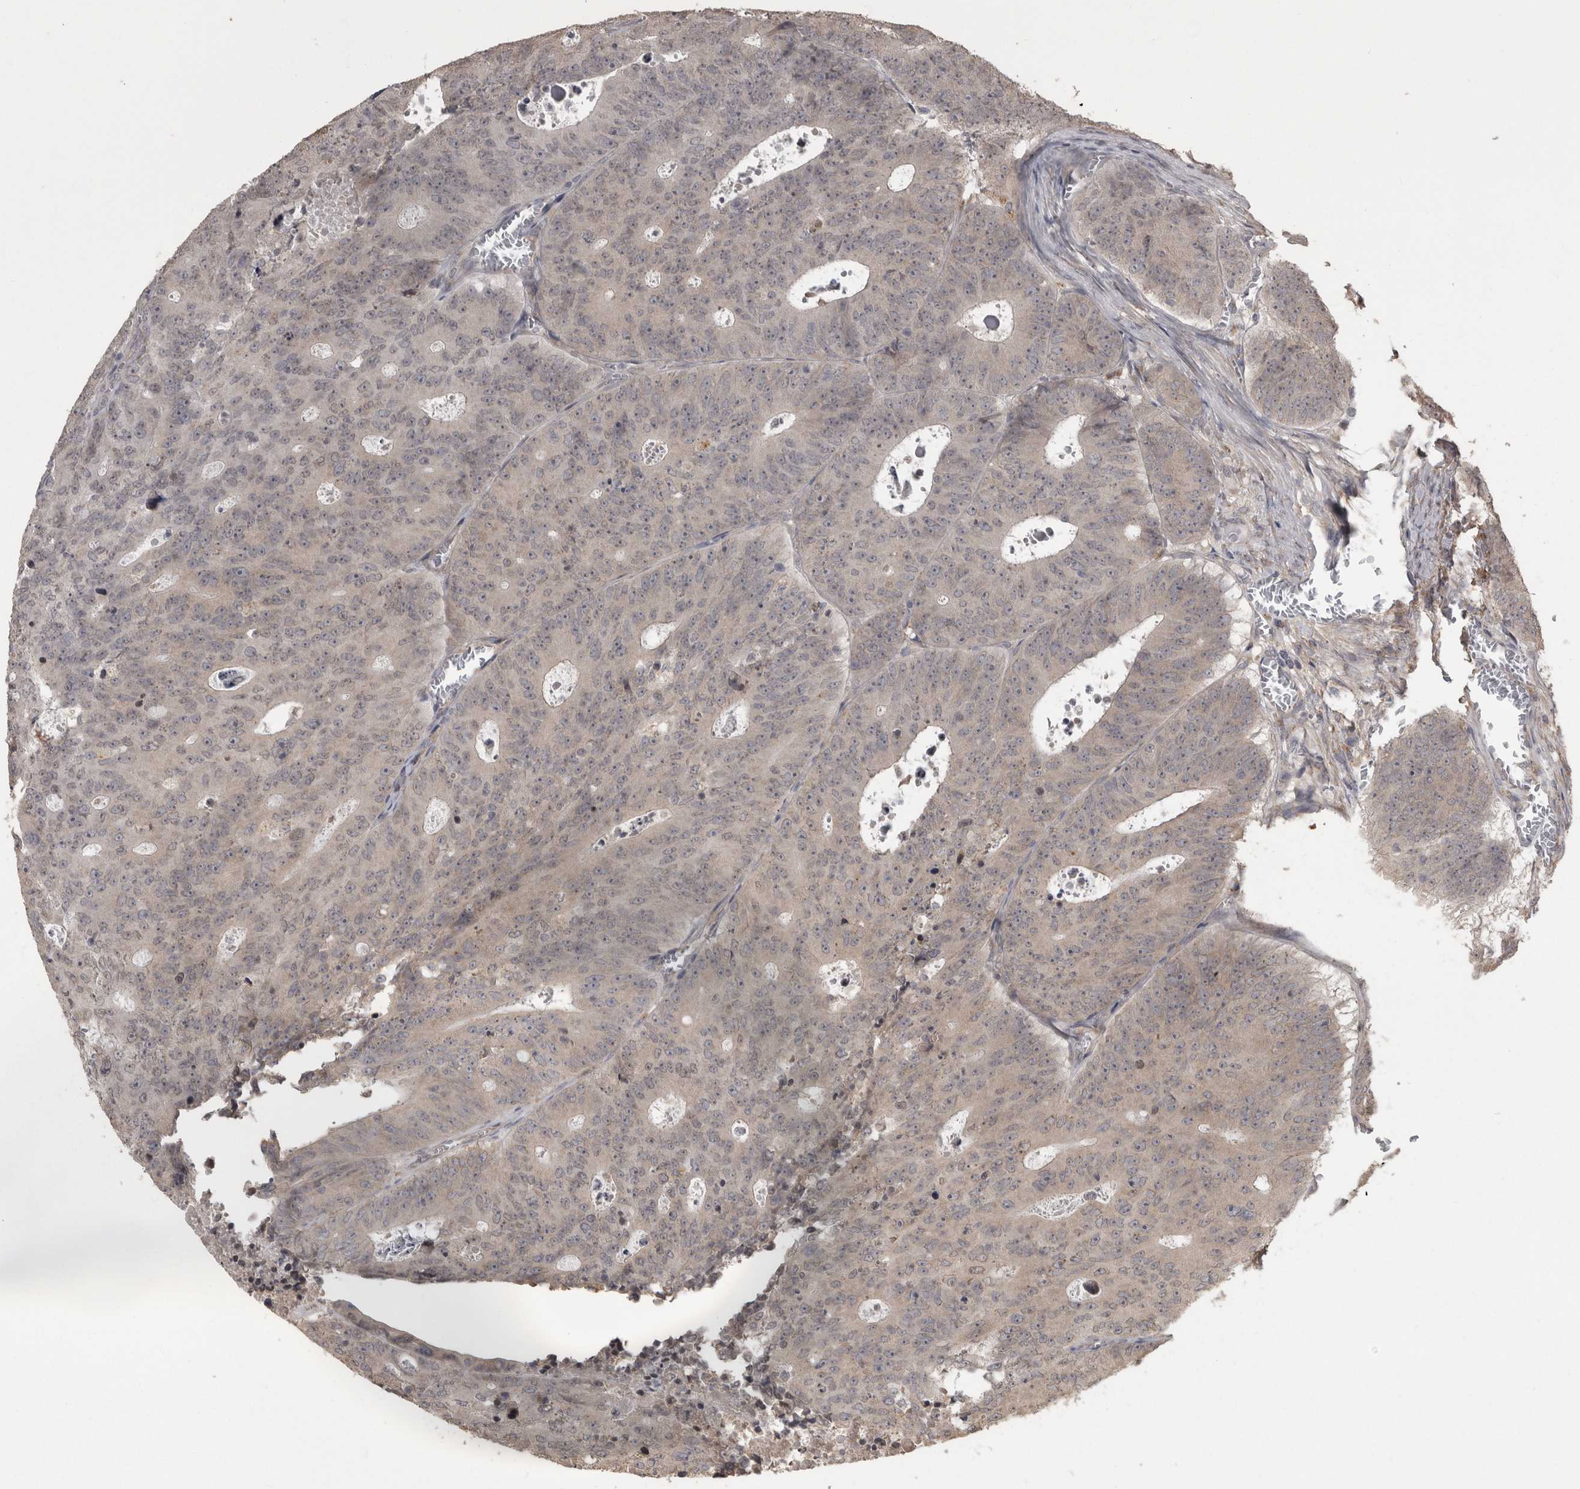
{"staining": {"intensity": "negative", "quantity": "none", "location": "none"}, "tissue": "colorectal cancer", "cell_type": "Tumor cells", "image_type": "cancer", "snomed": [{"axis": "morphology", "description": "Adenocarcinoma, NOS"}, {"axis": "topography", "description": "Colon"}], "caption": "Immunohistochemistry of colorectal cancer (adenocarcinoma) demonstrates no expression in tumor cells.", "gene": "RAB29", "patient": {"sex": "male", "age": 87}}